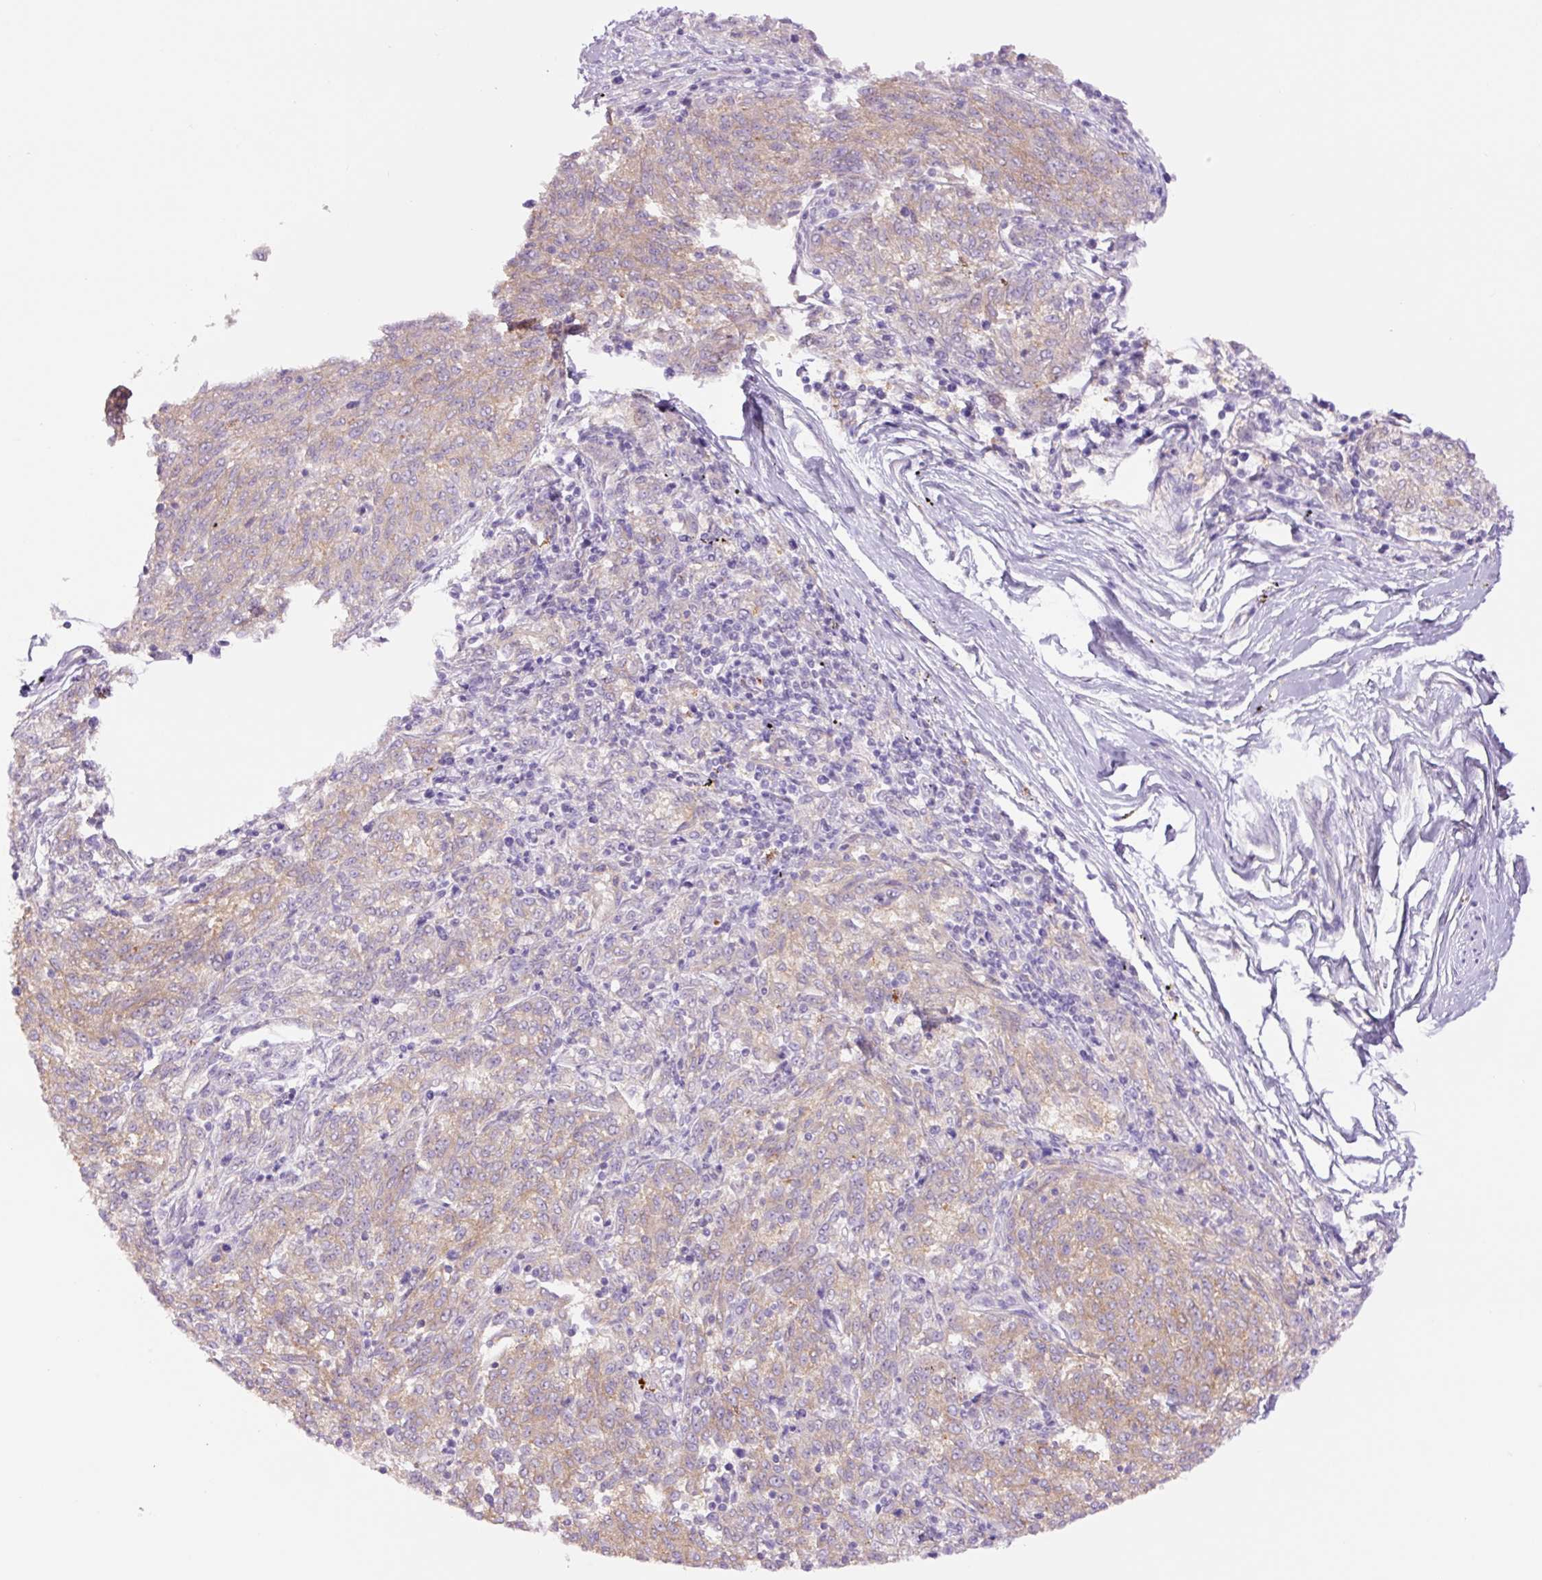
{"staining": {"intensity": "weak", "quantity": "25%-75%", "location": "cytoplasmic/membranous"}, "tissue": "melanoma", "cell_type": "Tumor cells", "image_type": "cancer", "snomed": [{"axis": "morphology", "description": "Malignant melanoma, NOS"}, {"axis": "topography", "description": "Skin"}], "caption": "This photomicrograph reveals IHC staining of melanoma, with low weak cytoplasmic/membranous staining in about 25%-75% of tumor cells.", "gene": "SH2D6", "patient": {"sex": "female", "age": 72}}